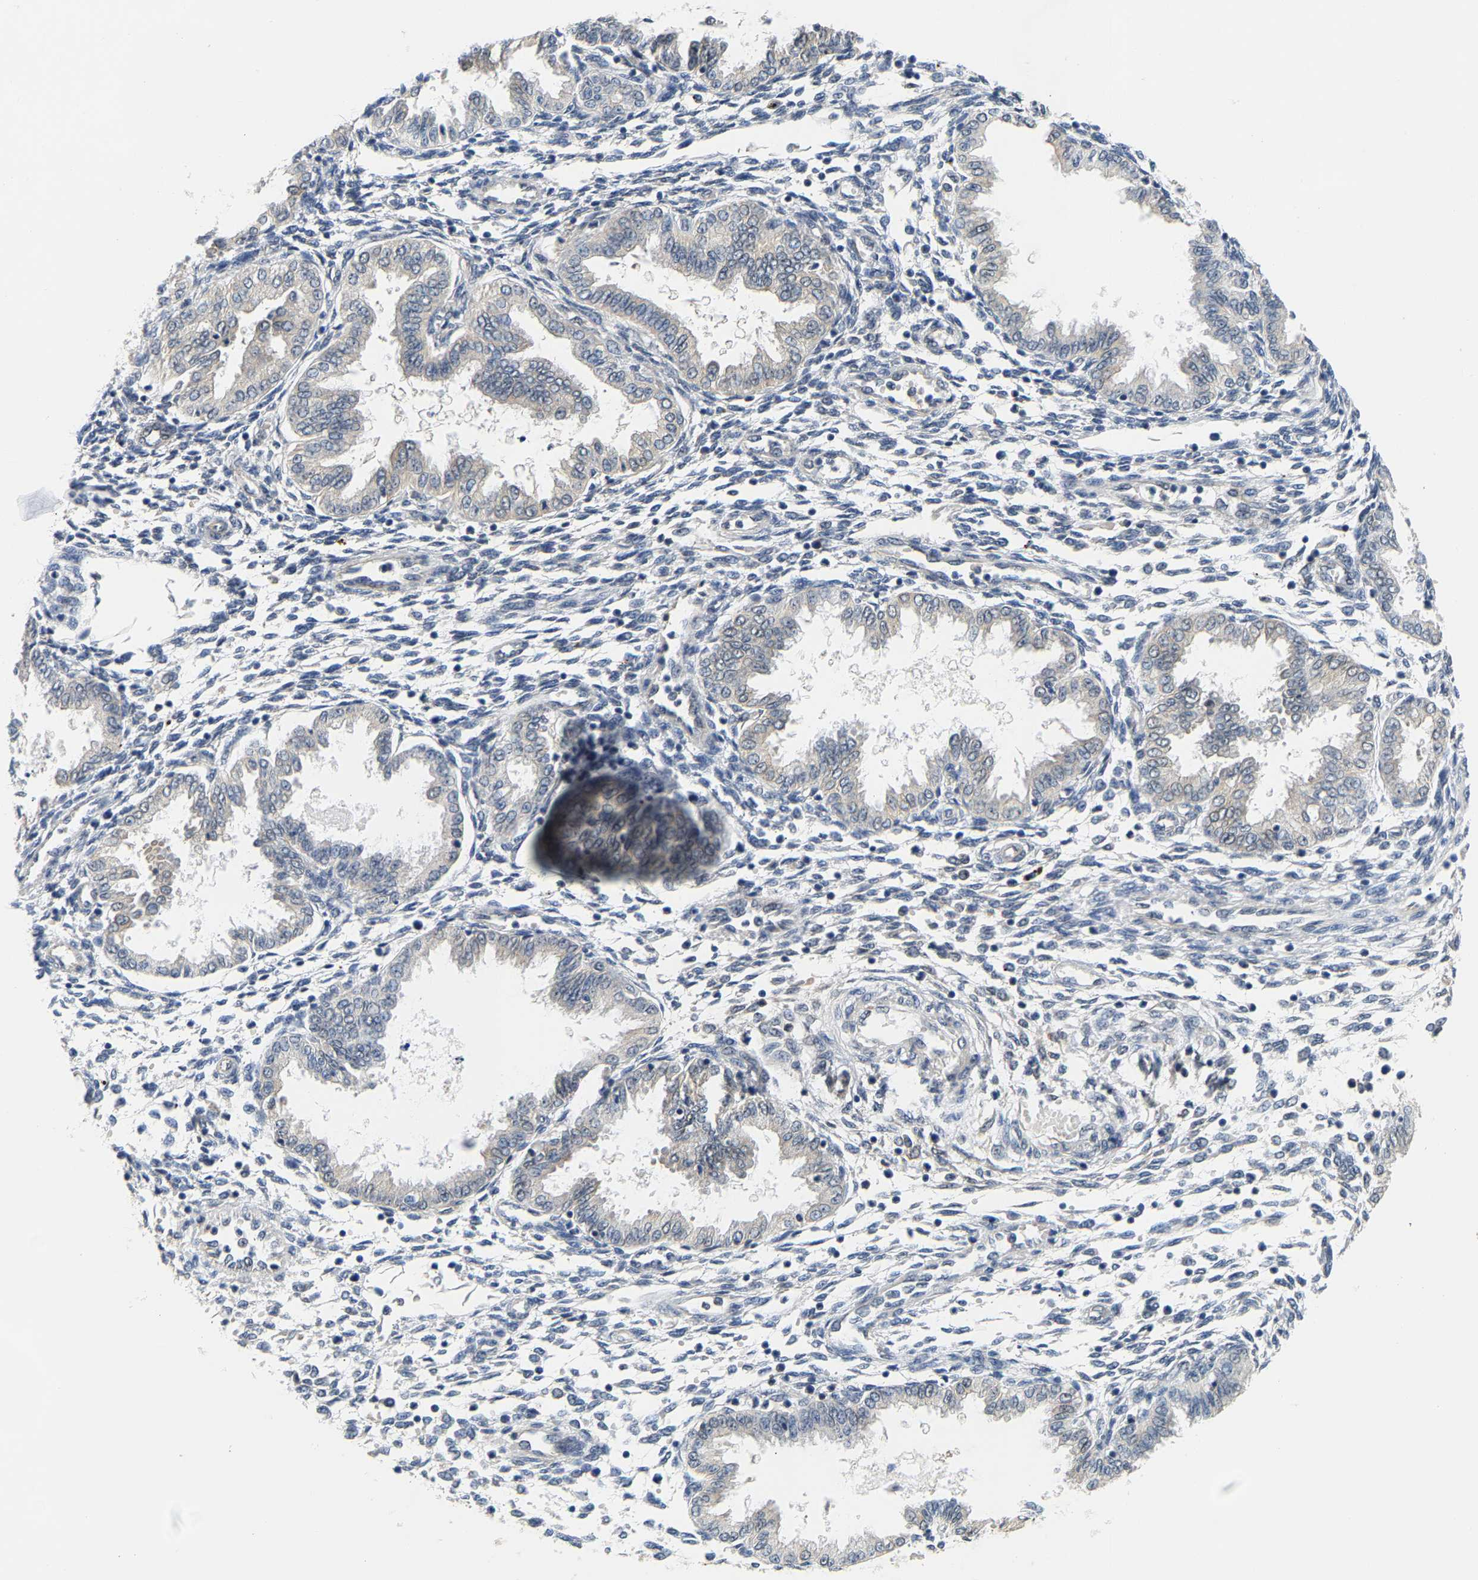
{"staining": {"intensity": "negative", "quantity": "none", "location": "none"}, "tissue": "endometrium", "cell_type": "Cells in endometrial stroma", "image_type": "normal", "snomed": [{"axis": "morphology", "description": "Normal tissue, NOS"}, {"axis": "topography", "description": "Endometrium"}], "caption": "DAB (3,3'-diaminobenzidine) immunohistochemical staining of unremarkable human endometrium demonstrates no significant positivity in cells in endometrial stroma.", "gene": "ARHGEF12", "patient": {"sex": "female", "age": 33}}